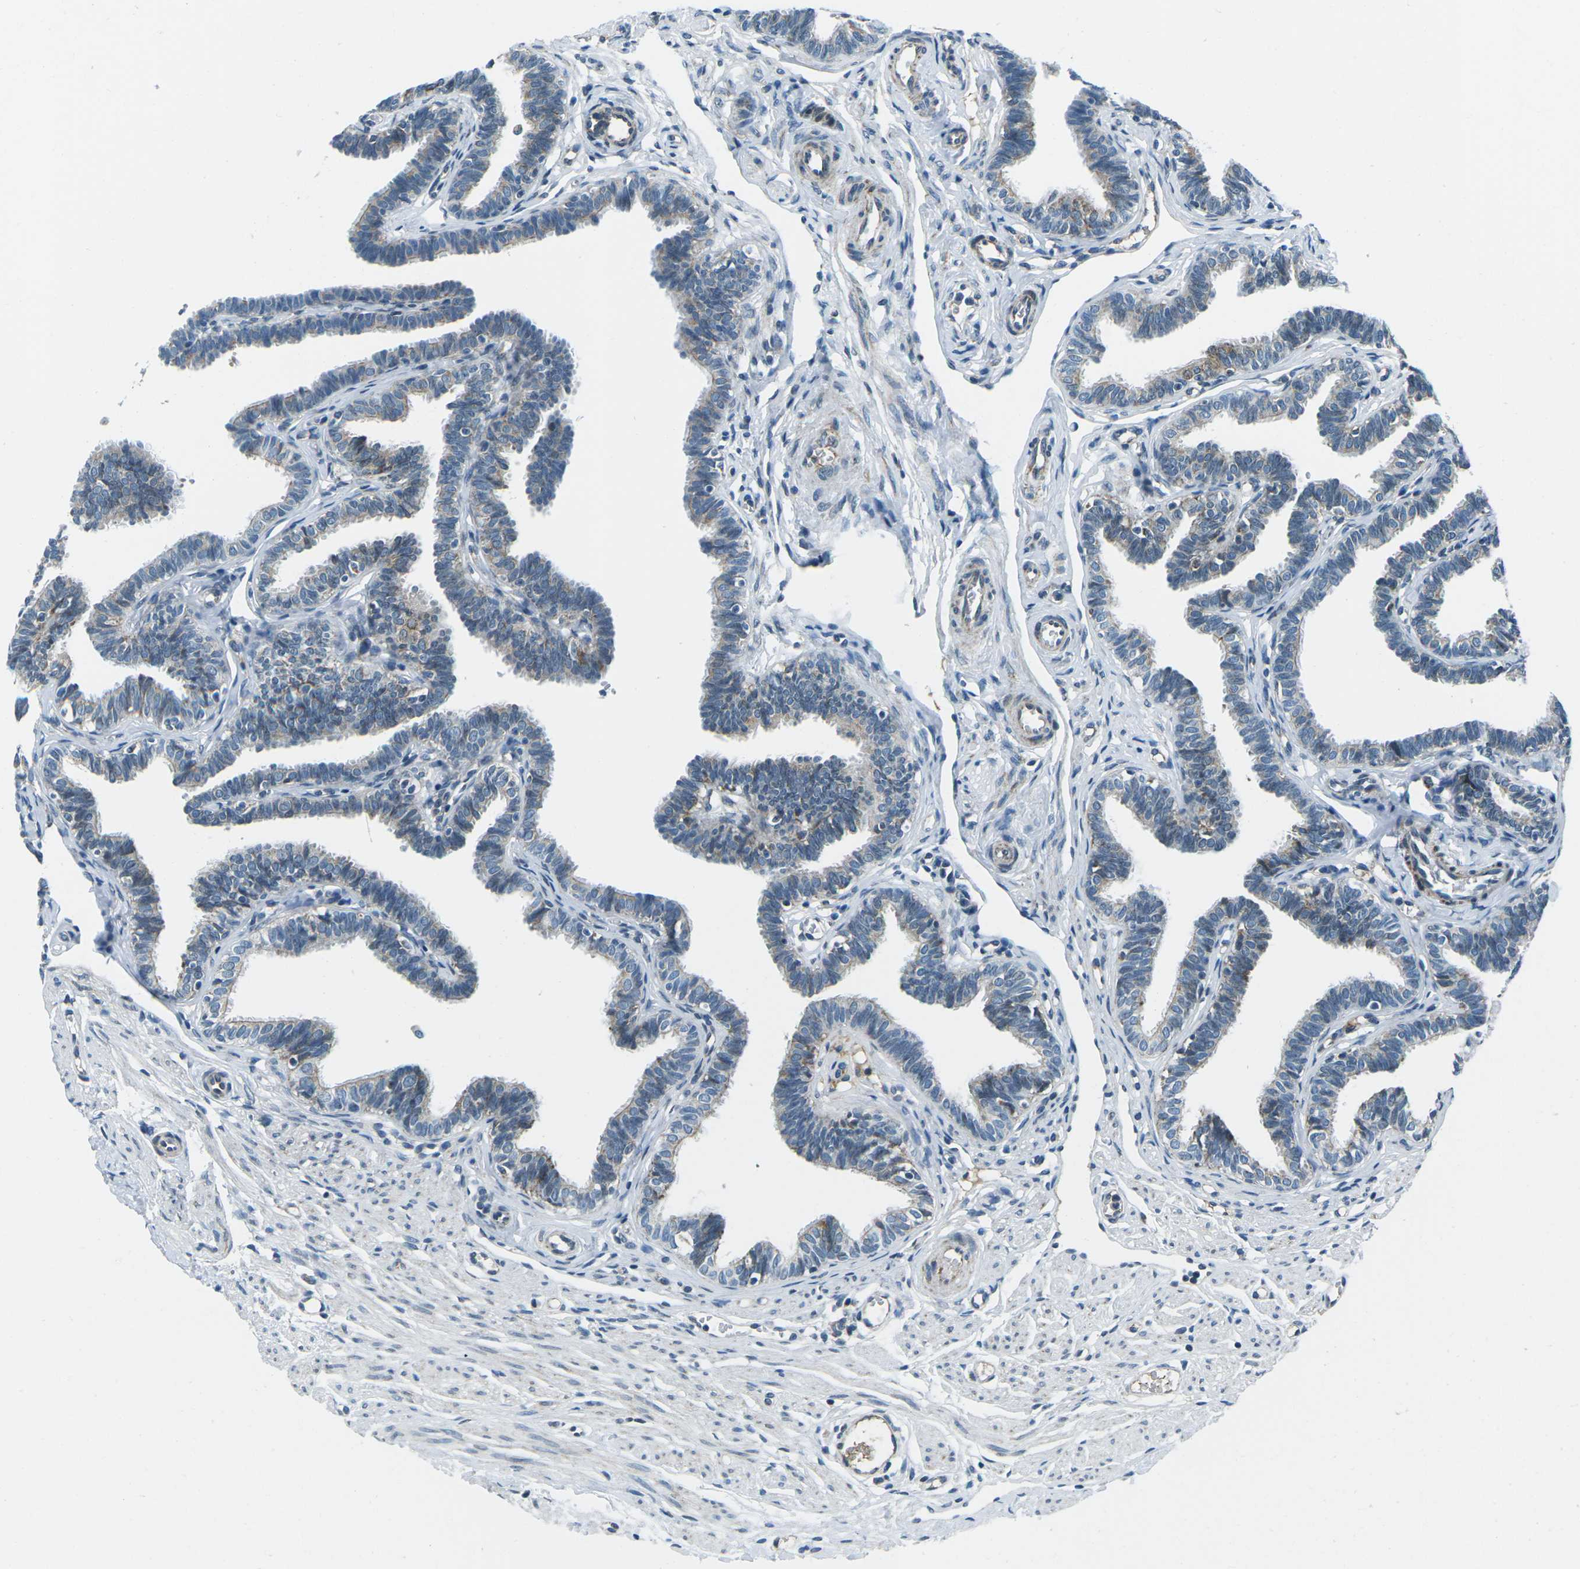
{"staining": {"intensity": "weak", "quantity": "25%-75%", "location": "cytoplasmic/membranous"}, "tissue": "fallopian tube", "cell_type": "Glandular cells", "image_type": "normal", "snomed": [{"axis": "morphology", "description": "Normal tissue, NOS"}, {"axis": "topography", "description": "Fallopian tube"}, {"axis": "topography", "description": "Ovary"}], "caption": "DAB (3,3'-diaminobenzidine) immunohistochemical staining of benign fallopian tube exhibits weak cytoplasmic/membranous protein staining in about 25%-75% of glandular cells.", "gene": "RFESD", "patient": {"sex": "female", "age": 23}}